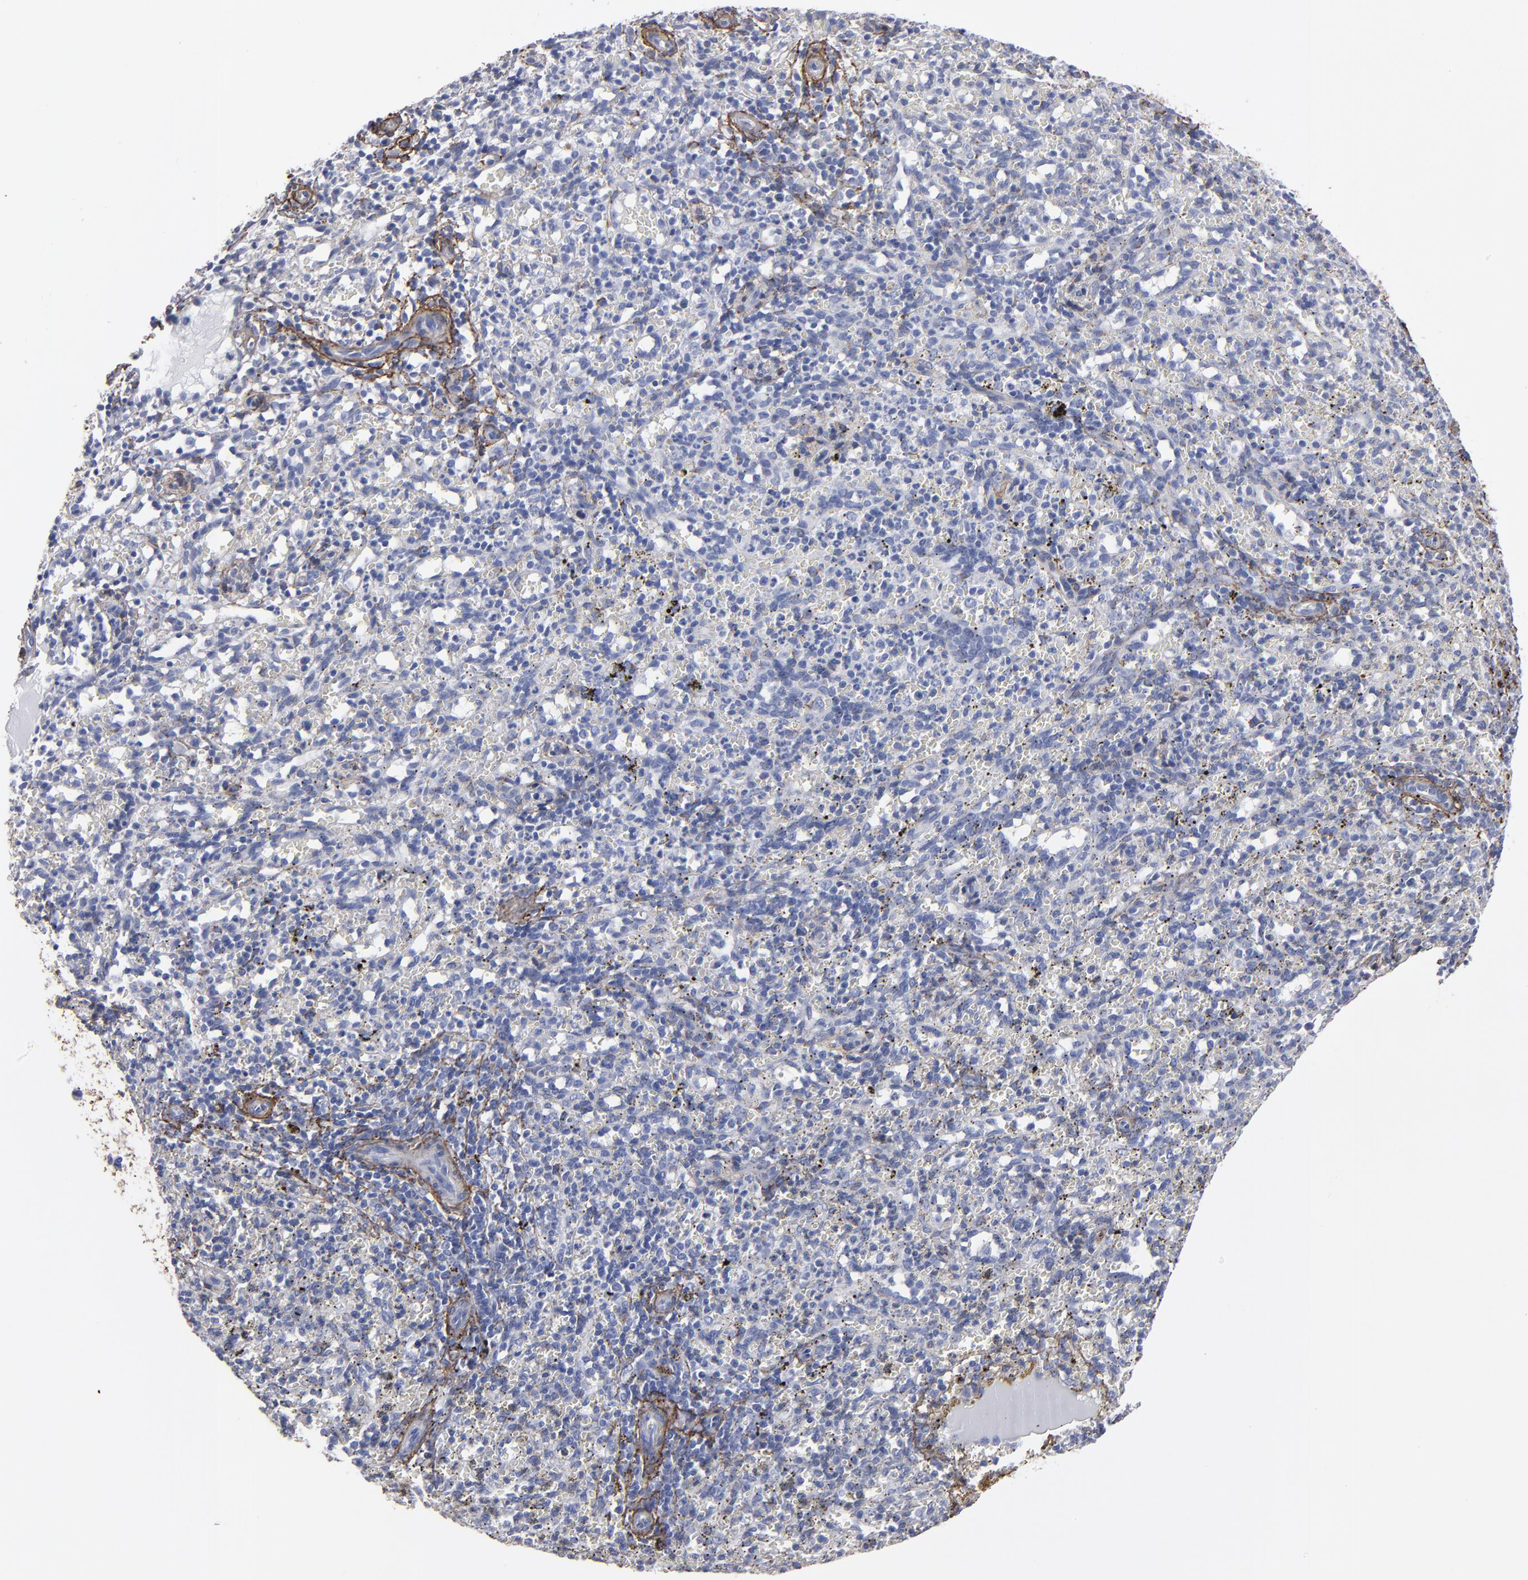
{"staining": {"intensity": "negative", "quantity": "none", "location": "none"}, "tissue": "spleen", "cell_type": "Cells in red pulp", "image_type": "normal", "snomed": [{"axis": "morphology", "description": "Normal tissue, NOS"}, {"axis": "topography", "description": "Spleen"}], "caption": "This is an immunohistochemistry (IHC) micrograph of normal spleen. There is no expression in cells in red pulp.", "gene": "EMILIN1", "patient": {"sex": "female", "age": 10}}